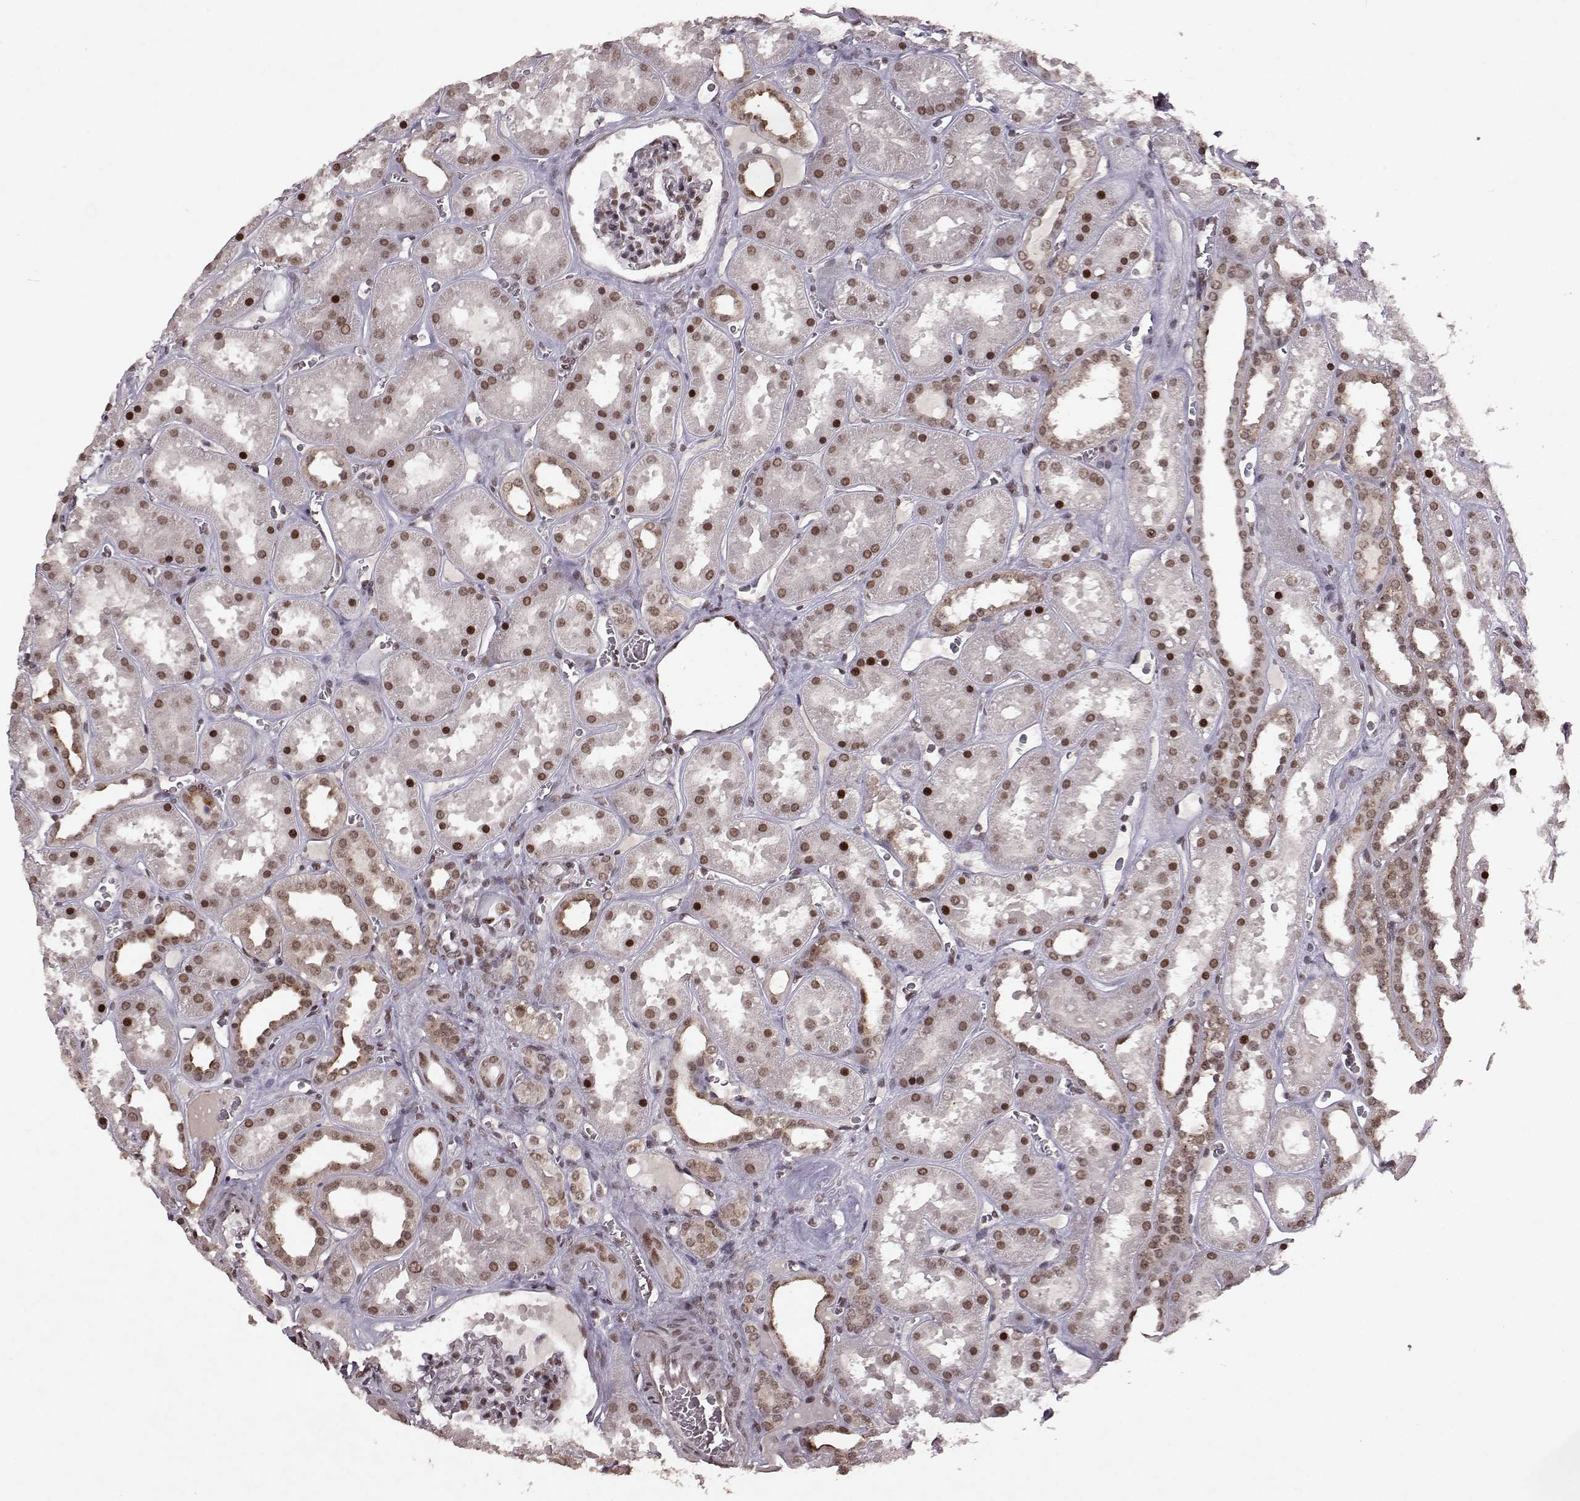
{"staining": {"intensity": "moderate", "quantity": "25%-75%", "location": "nuclear"}, "tissue": "kidney", "cell_type": "Cells in glomeruli", "image_type": "normal", "snomed": [{"axis": "morphology", "description": "Normal tissue, NOS"}, {"axis": "topography", "description": "Kidney"}], "caption": "Kidney stained with DAB IHC reveals medium levels of moderate nuclear staining in about 25%-75% of cells in glomeruli. (Stains: DAB (3,3'-diaminobenzidine) in brown, nuclei in blue, Microscopy: brightfield microscopy at high magnification).", "gene": "RRAGD", "patient": {"sex": "female", "age": 41}}